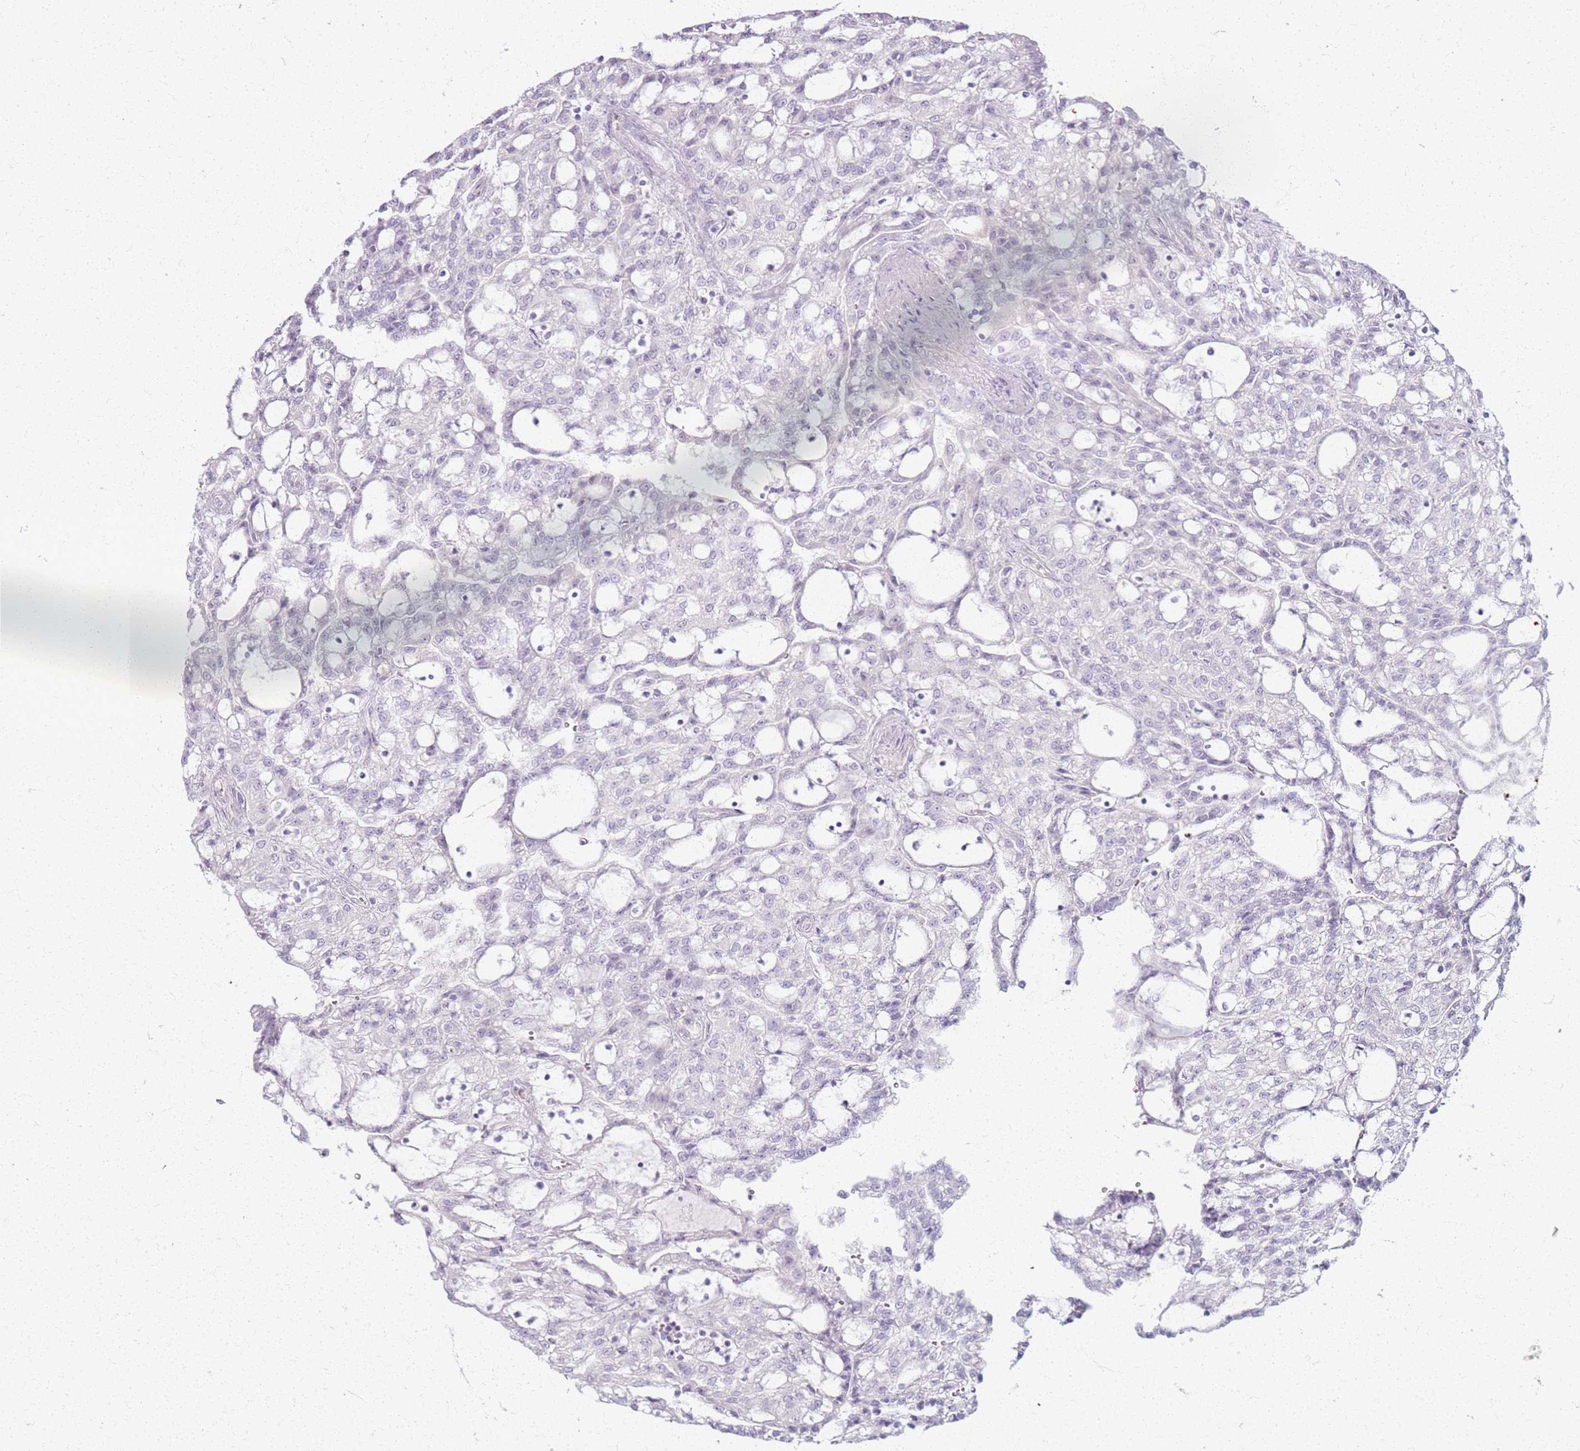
{"staining": {"intensity": "negative", "quantity": "none", "location": "none"}, "tissue": "renal cancer", "cell_type": "Tumor cells", "image_type": "cancer", "snomed": [{"axis": "morphology", "description": "Adenocarcinoma, NOS"}, {"axis": "topography", "description": "Kidney"}], "caption": "This is an IHC micrograph of renal cancer. There is no expression in tumor cells.", "gene": "CSRP3", "patient": {"sex": "male", "age": 63}}